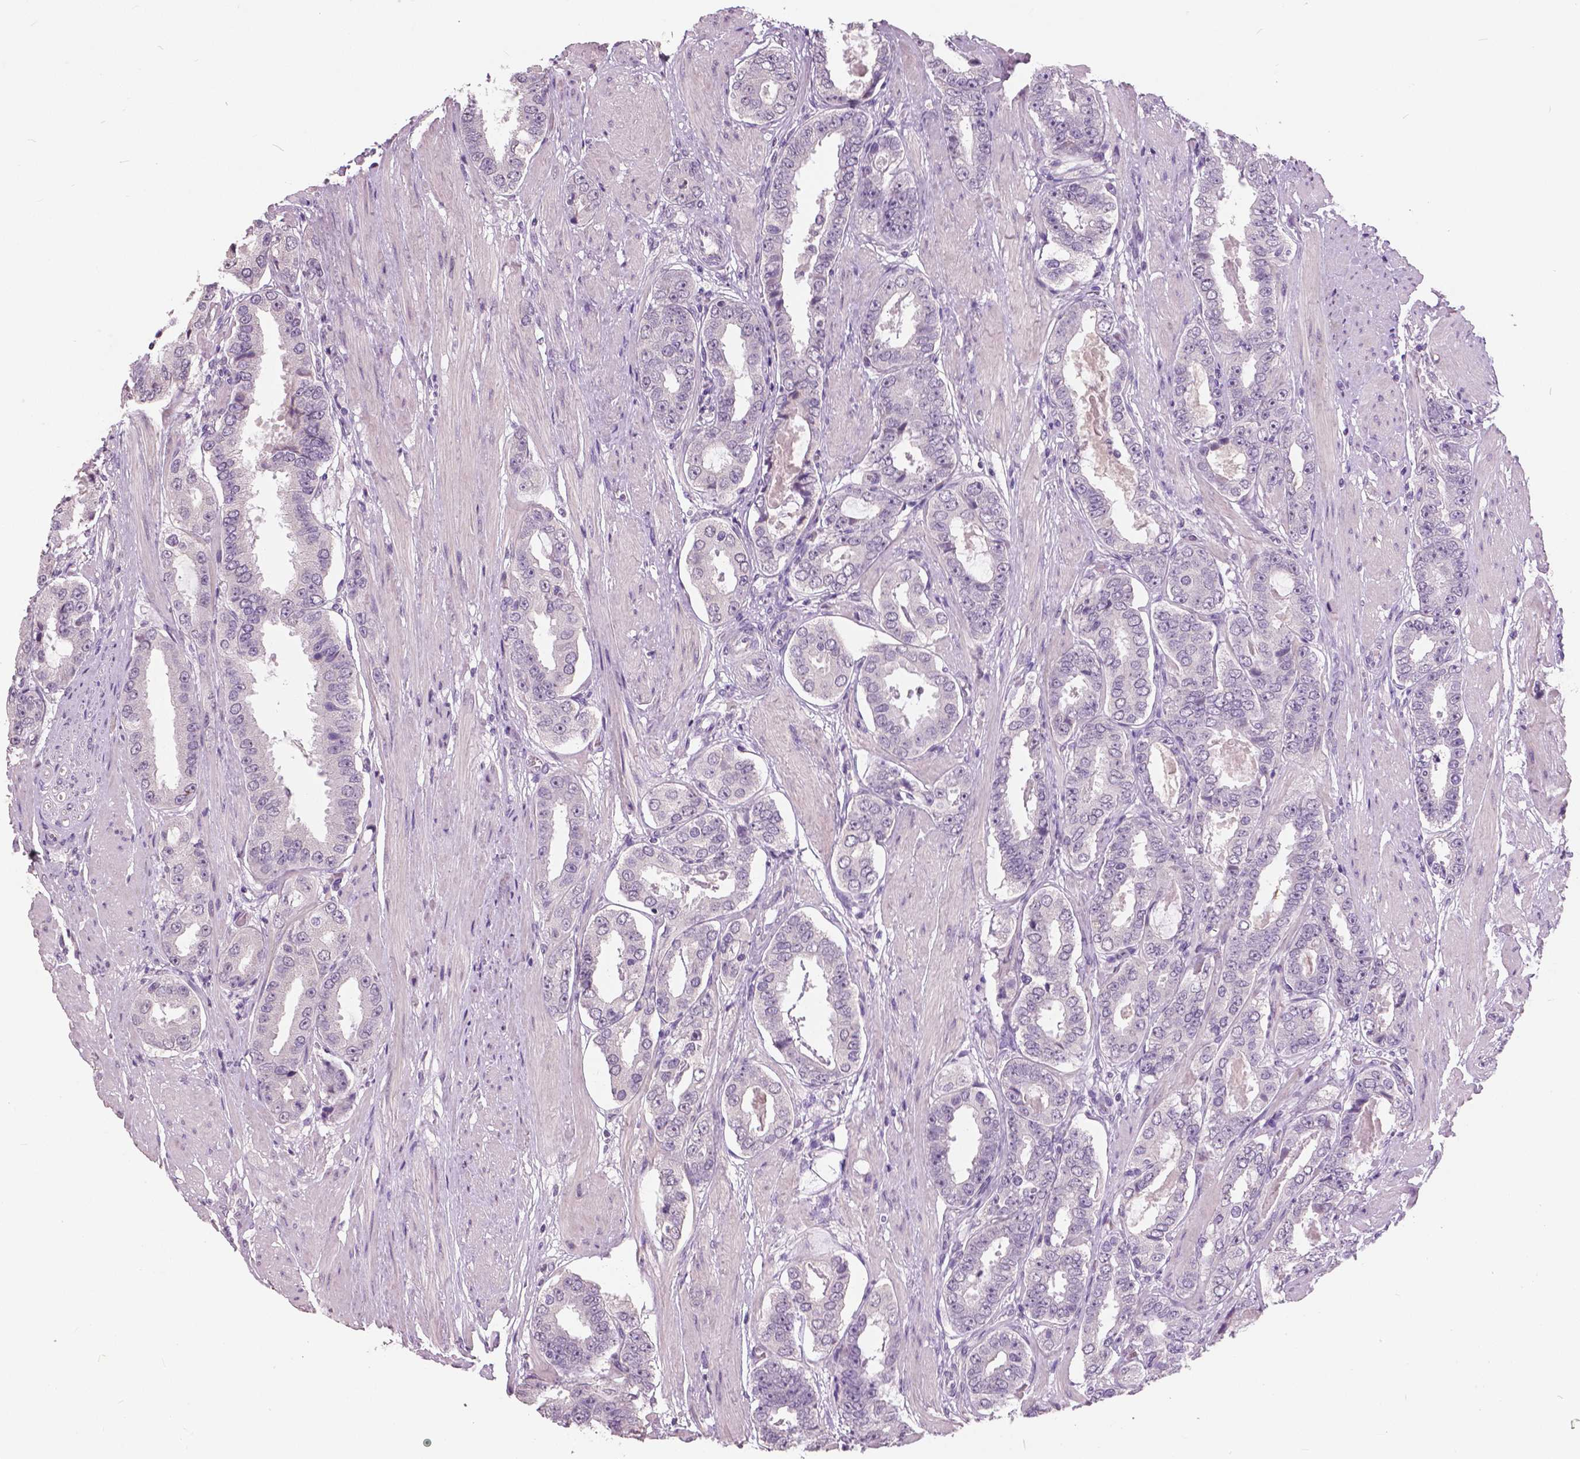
{"staining": {"intensity": "negative", "quantity": "none", "location": "none"}, "tissue": "prostate cancer", "cell_type": "Tumor cells", "image_type": "cancer", "snomed": [{"axis": "morphology", "description": "Adenocarcinoma, High grade"}, {"axis": "topography", "description": "Prostate"}], "caption": "There is no significant positivity in tumor cells of prostate cancer.", "gene": "GRIN2A", "patient": {"sex": "male", "age": 63}}